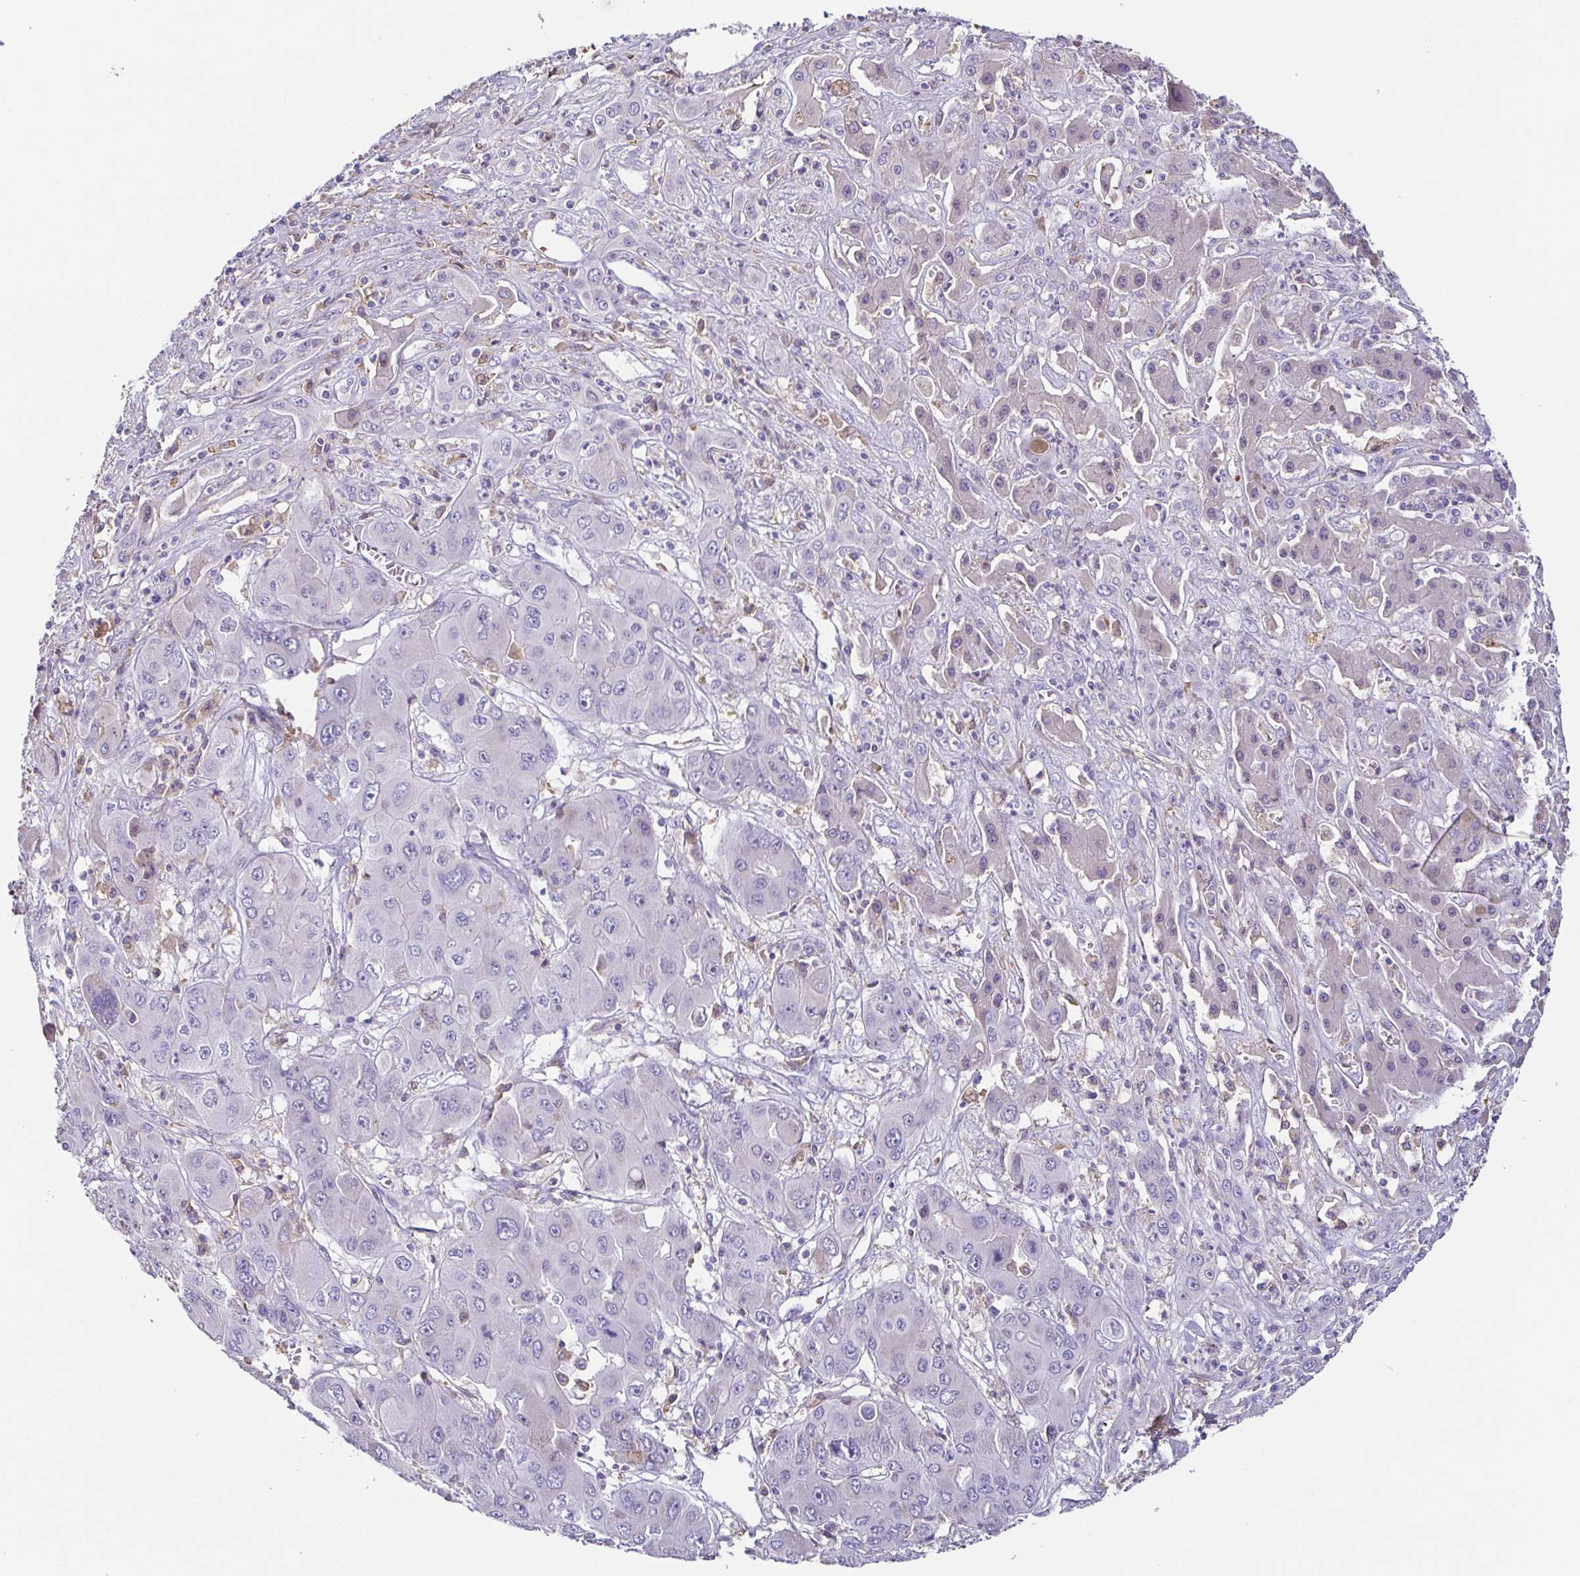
{"staining": {"intensity": "negative", "quantity": "none", "location": "none"}, "tissue": "liver cancer", "cell_type": "Tumor cells", "image_type": "cancer", "snomed": [{"axis": "morphology", "description": "Cholangiocarcinoma"}, {"axis": "topography", "description": "Liver"}], "caption": "Tumor cells show no significant protein positivity in cholangiocarcinoma (liver).", "gene": "ANXA10", "patient": {"sex": "male", "age": 67}}